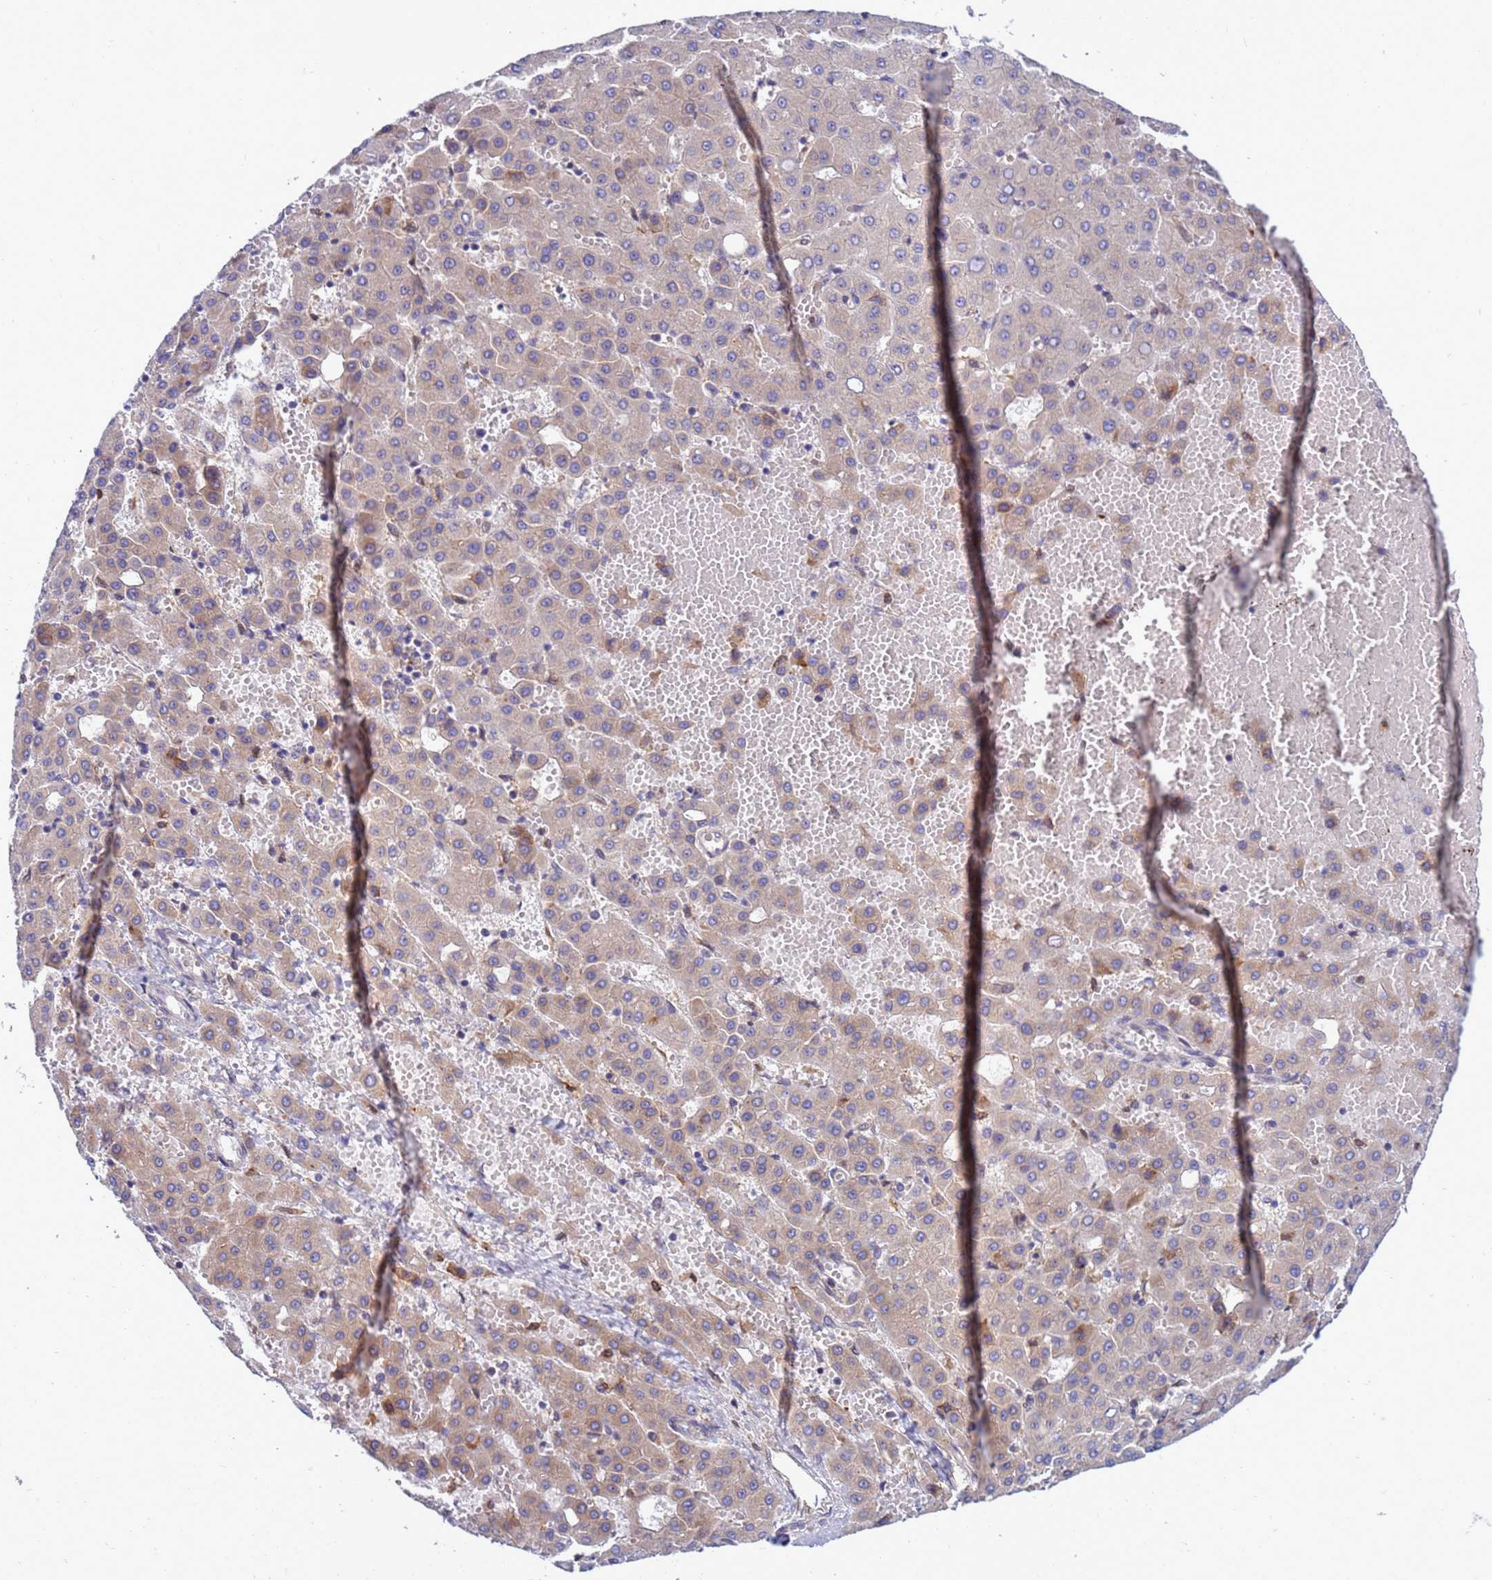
{"staining": {"intensity": "weak", "quantity": "<25%", "location": "cytoplasmic/membranous"}, "tissue": "liver cancer", "cell_type": "Tumor cells", "image_type": "cancer", "snomed": [{"axis": "morphology", "description": "Carcinoma, Hepatocellular, NOS"}, {"axis": "topography", "description": "Liver"}], "caption": "Tumor cells show no significant protein positivity in liver hepatocellular carcinoma. The staining is performed using DAB brown chromogen with nuclei counter-stained in using hematoxylin.", "gene": "RAPGEF4", "patient": {"sex": "male", "age": 47}}